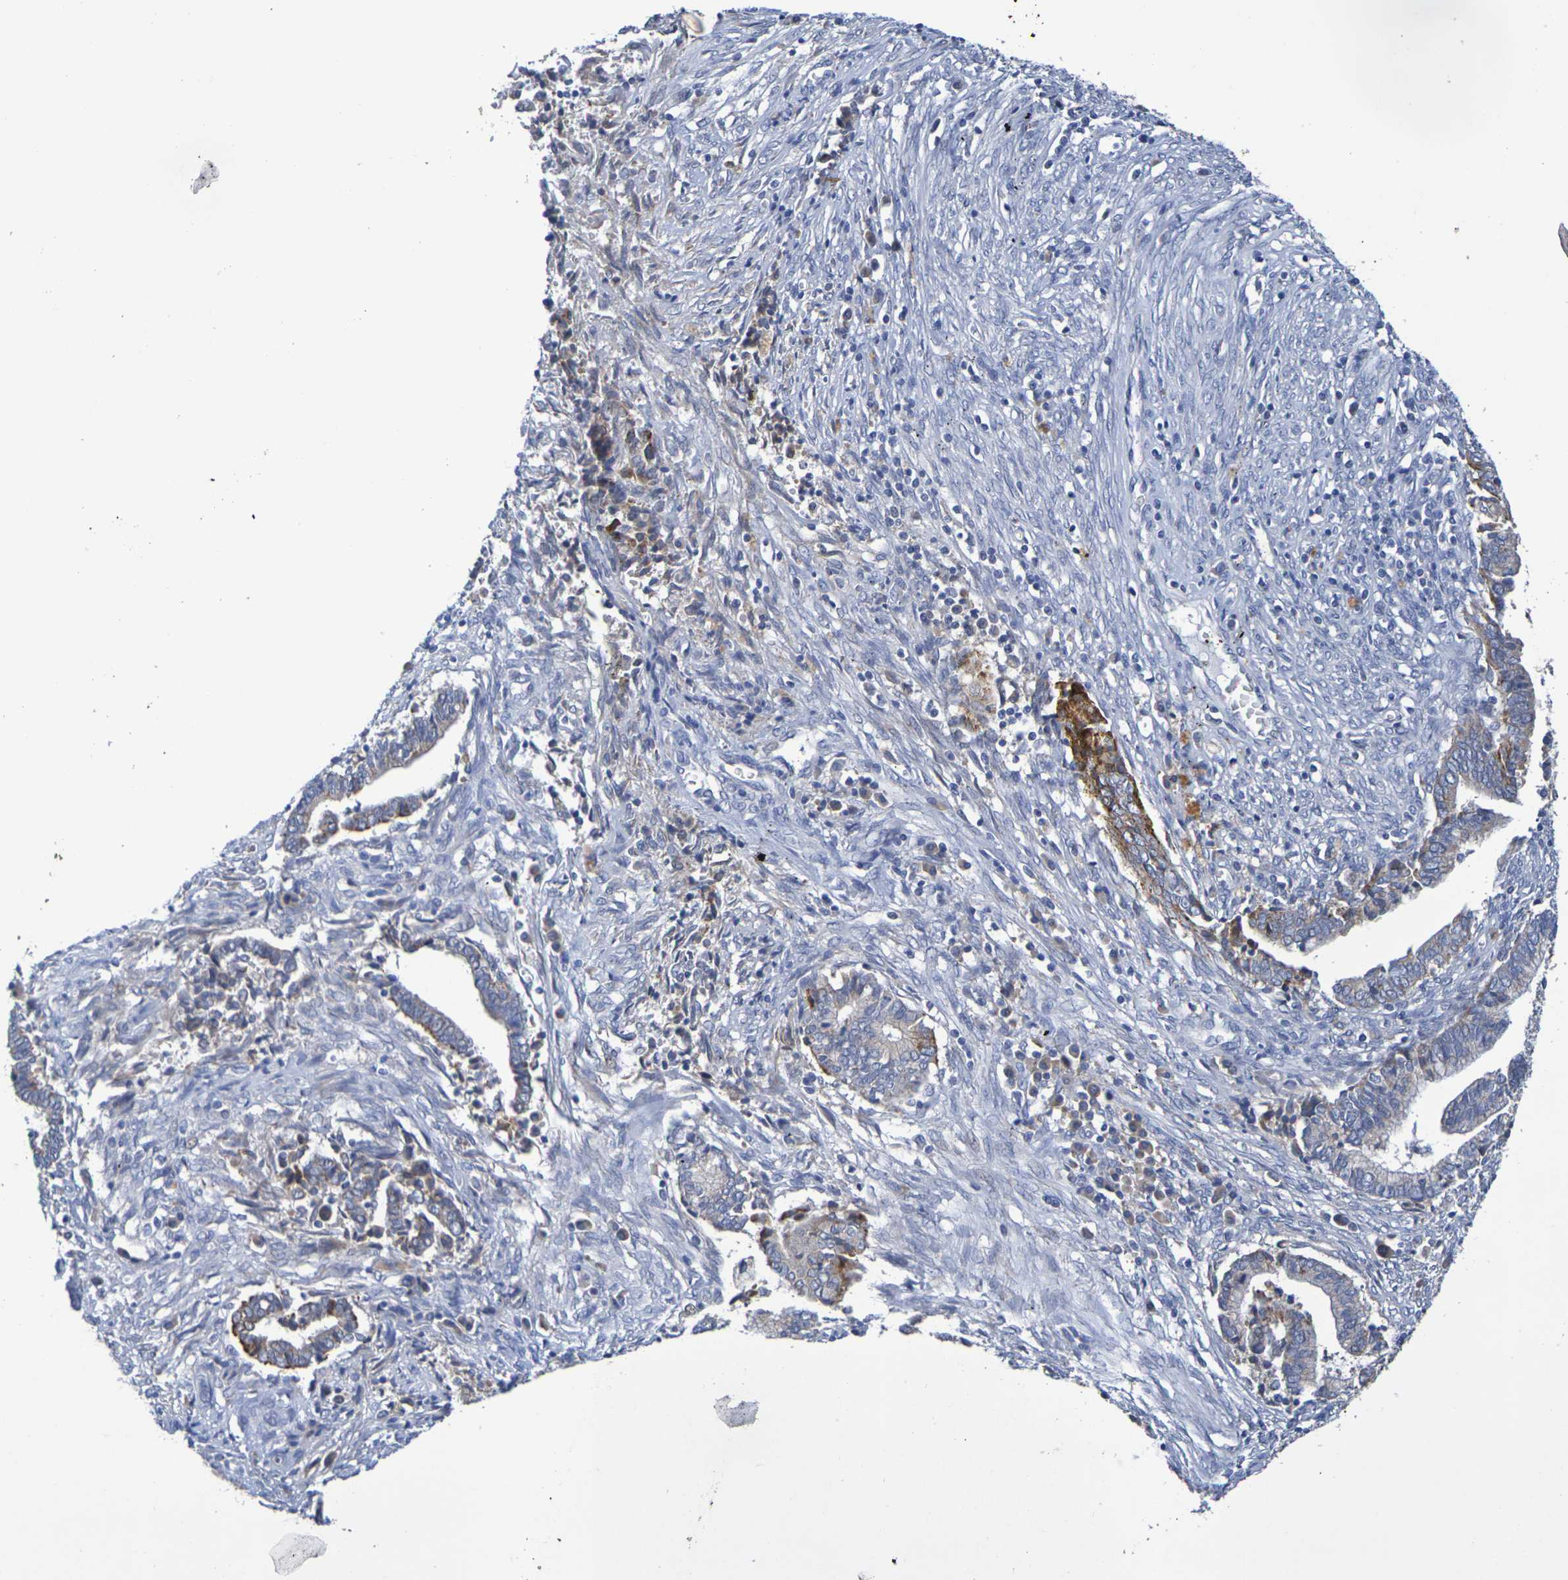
{"staining": {"intensity": "moderate", "quantity": "<25%", "location": "cytoplasmic/membranous"}, "tissue": "cervical cancer", "cell_type": "Tumor cells", "image_type": "cancer", "snomed": [{"axis": "morphology", "description": "Adenocarcinoma, NOS"}, {"axis": "topography", "description": "Cervix"}], "caption": "Adenocarcinoma (cervical) stained with DAB (3,3'-diaminobenzidine) IHC demonstrates low levels of moderate cytoplasmic/membranous positivity in approximately <25% of tumor cells.", "gene": "SDC4", "patient": {"sex": "female", "age": 44}}